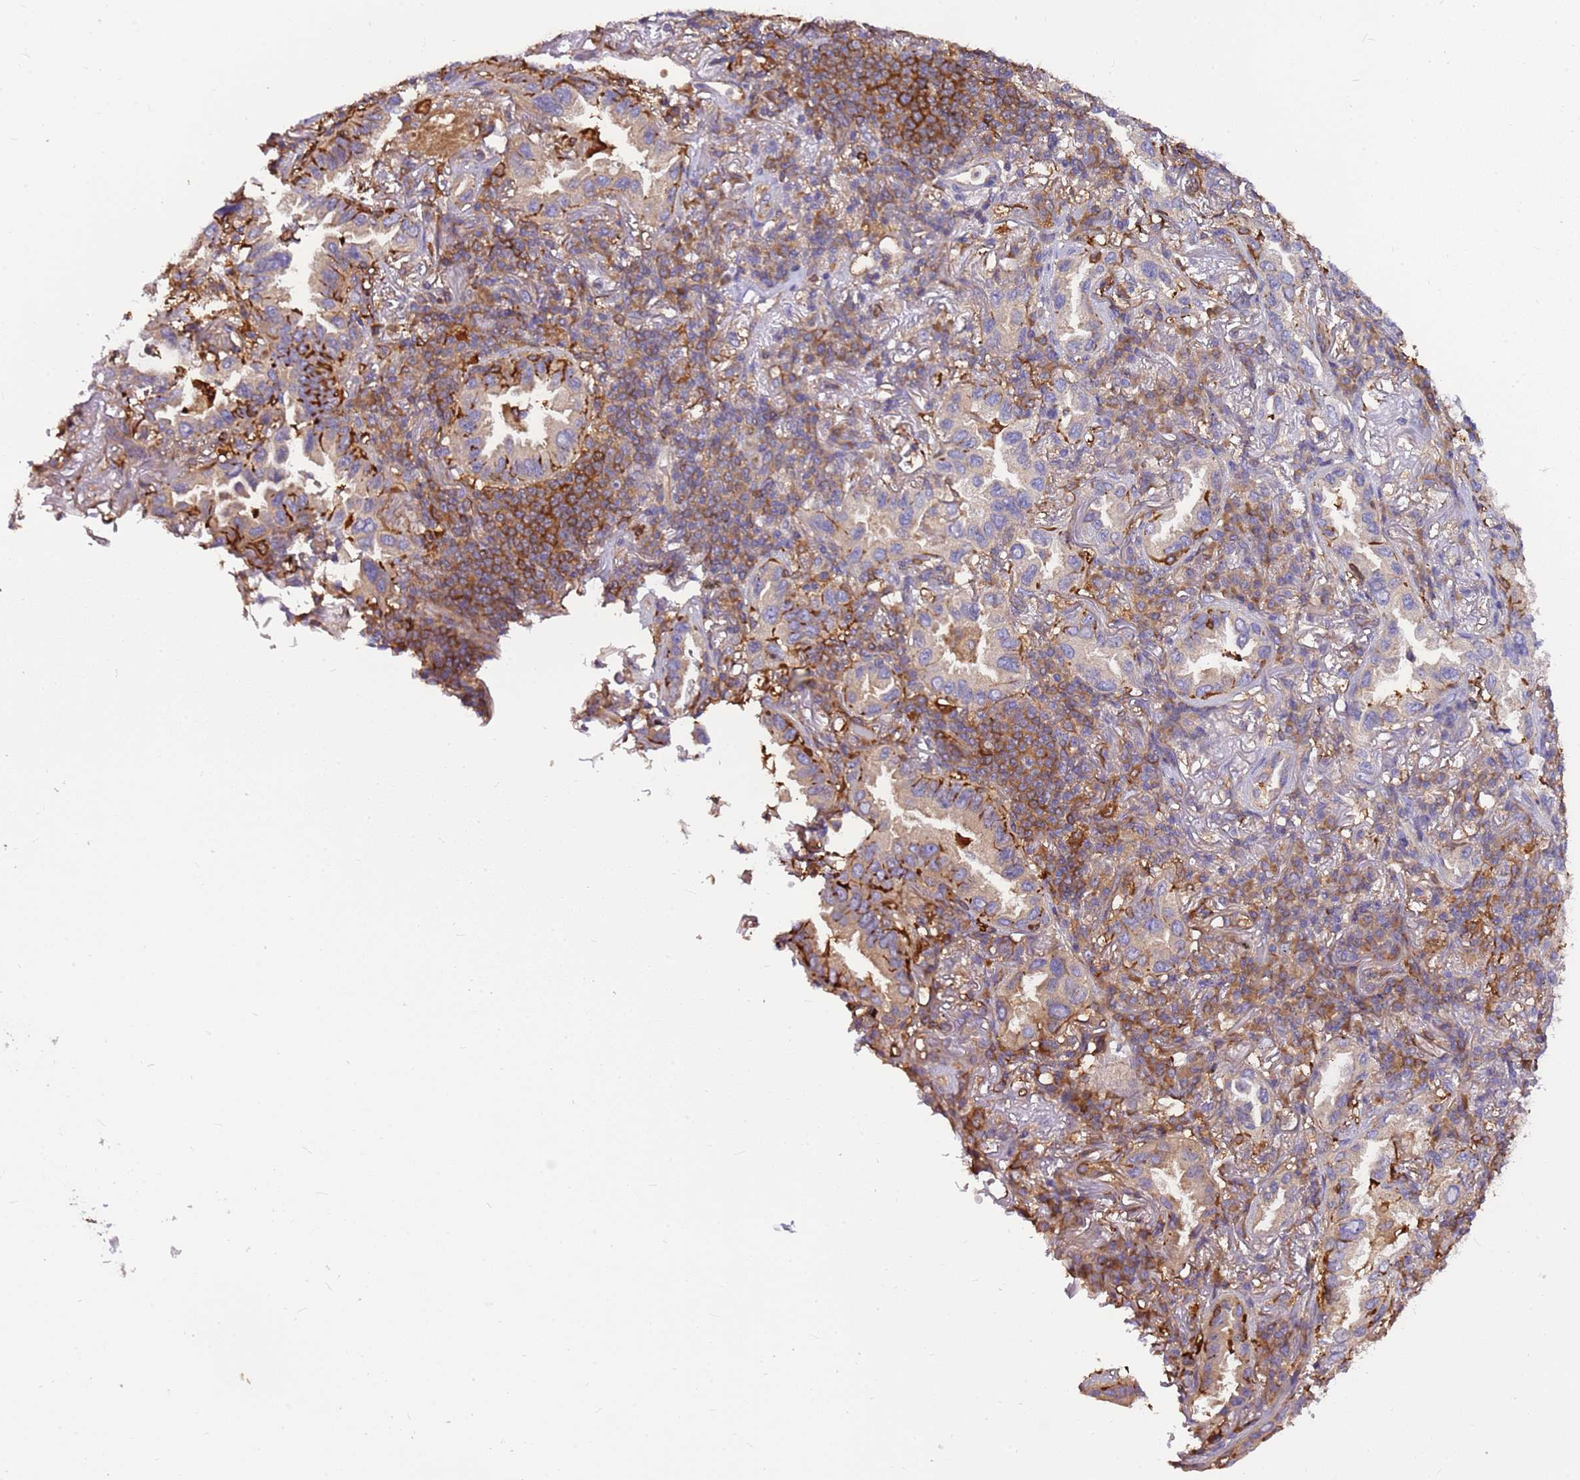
{"staining": {"intensity": "weak", "quantity": "25%-75%", "location": "cytoplasmic/membranous"}, "tissue": "lung cancer", "cell_type": "Tumor cells", "image_type": "cancer", "snomed": [{"axis": "morphology", "description": "Adenocarcinoma, NOS"}, {"axis": "topography", "description": "Lung"}], "caption": "Immunohistochemistry (IHC) of lung cancer displays low levels of weak cytoplasmic/membranous expression in approximately 25%-75% of tumor cells. The staining was performed using DAB (3,3'-diaminobenzidine), with brown indicating positive protein expression. Nuclei are stained blue with hematoxylin.", "gene": "ATXN2L", "patient": {"sex": "female", "age": 69}}